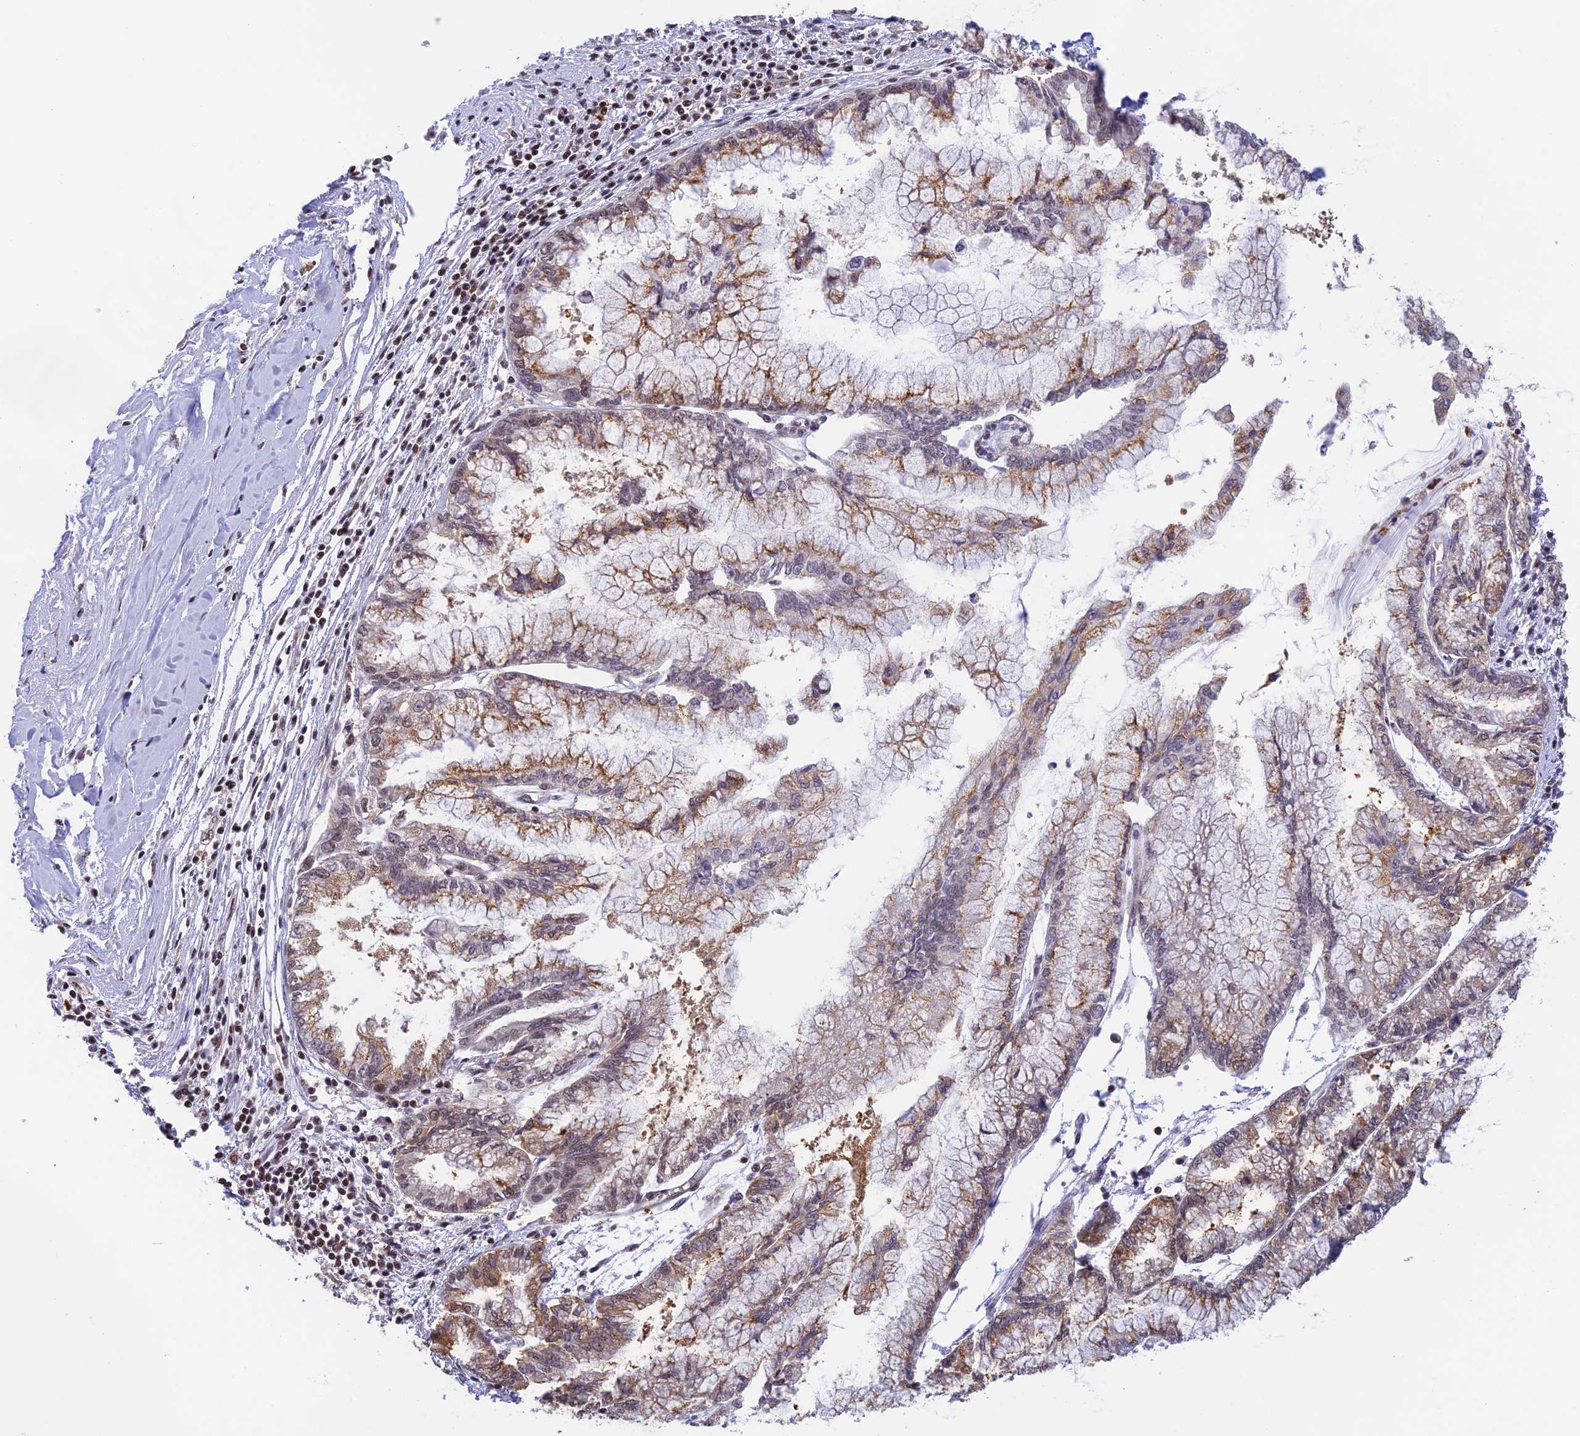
{"staining": {"intensity": "moderate", "quantity": "25%-75%", "location": "cytoplasmic/membranous,nuclear"}, "tissue": "pancreatic cancer", "cell_type": "Tumor cells", "image_type": "cancer", "snomed": [{"axis": "morphology", "description": "Adenocarcinoma, NOS"}, {"axis": "topography", "description": "Pancreas"}], "caption": "A brown stain shows moderate cytoplasmic/membranous and nuclear positivity of a protein in human pancreatic cancer (adenocarcinoma) tumor cells.", "gene": "THAP11", "patient": {"sex": "male", "age": 73}}